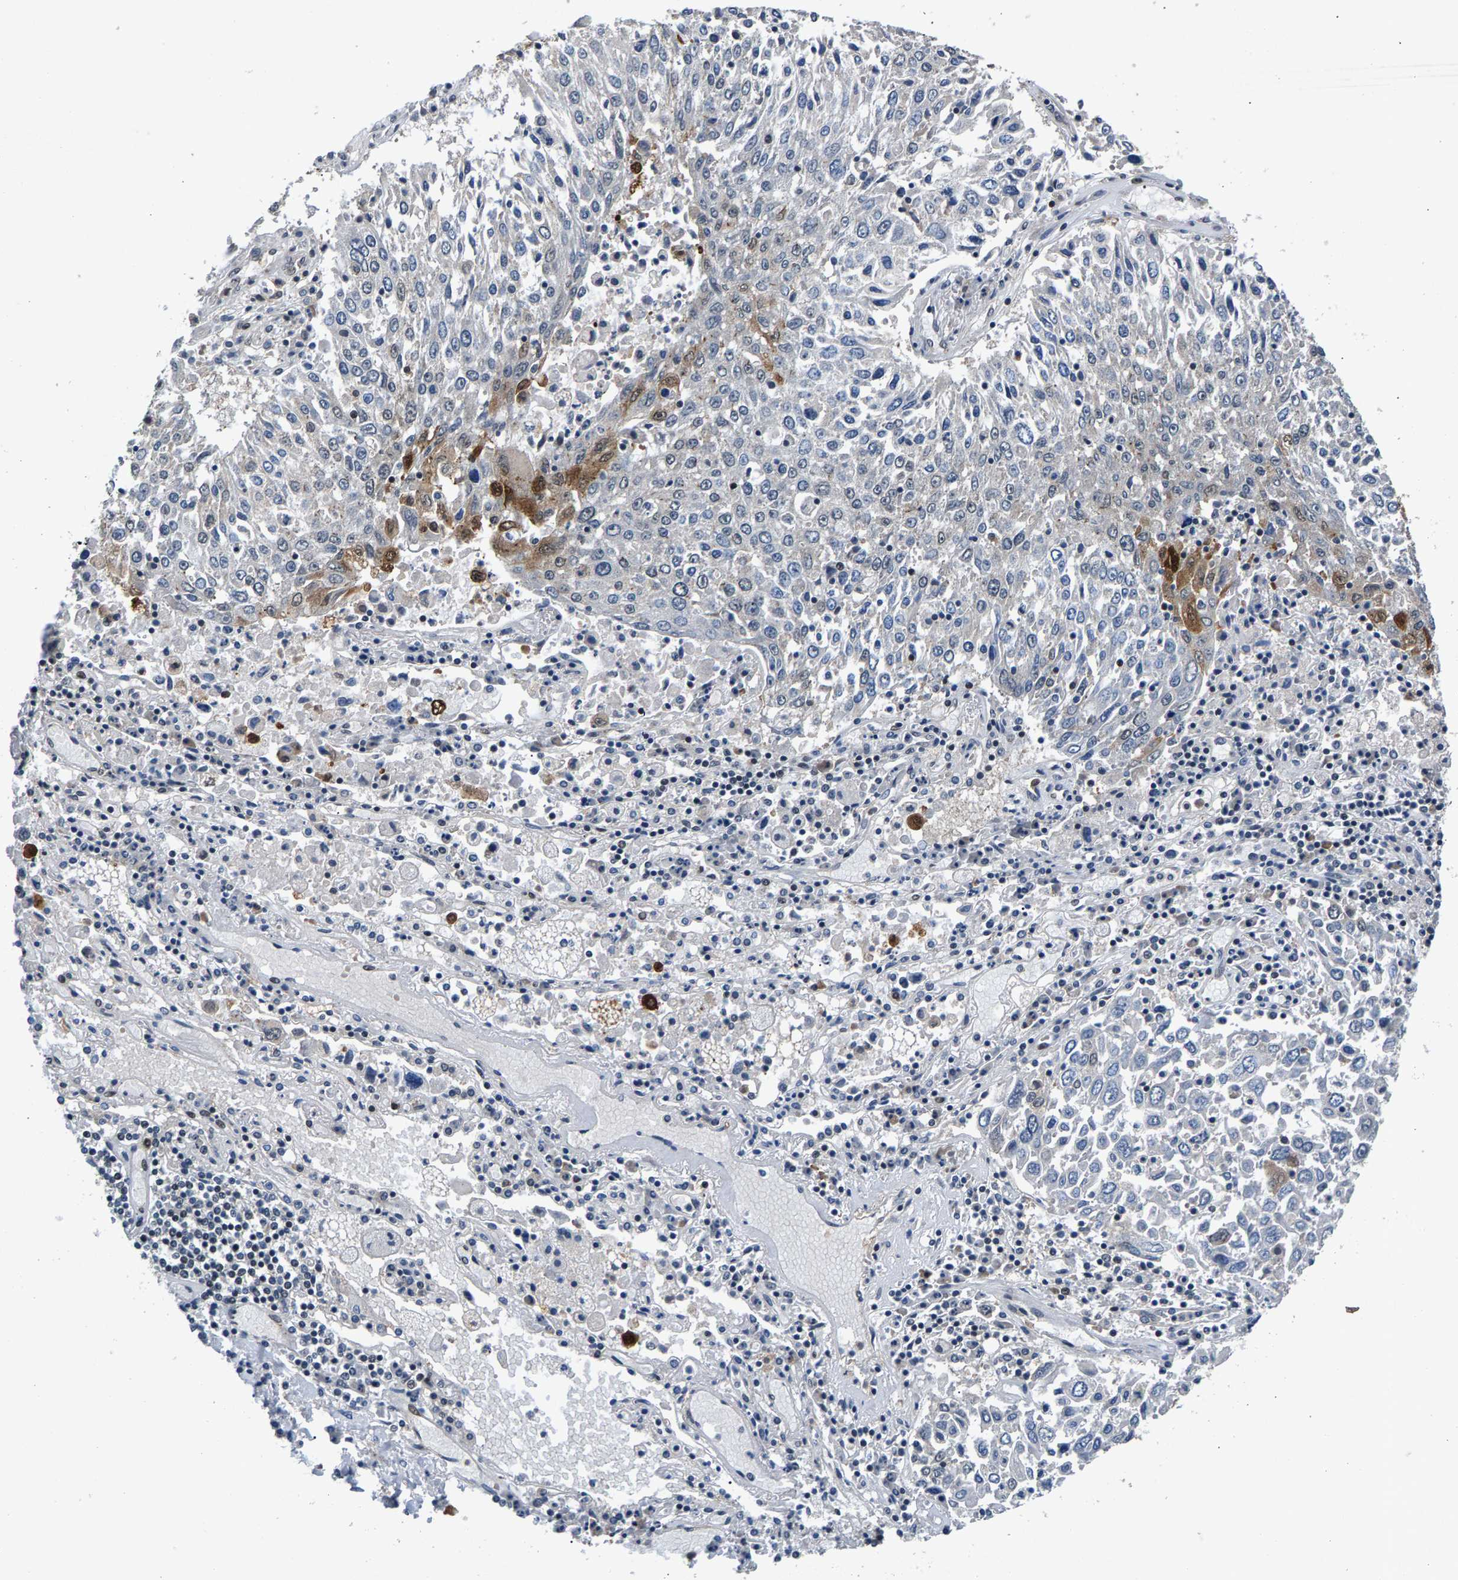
{"staining": {"intensity": "strong", "quantity": "<25%", "location": "cytoplasmic/membranous,nuclear"}, "tissue": "lung cancer", "cell_type": "Tumor cells", "image_type": "cancer", "snomed": [{"axis": "morphology", "description": "Squamous cell carcinoma, NOS"}, {"axis": "topography", "description": "Lung"}], "caption": "Immunohistochemical staining of squamous cell carcinoma (lung) shows medium levels of strong cytoplasmic/membranous and nuclear staining in approximately <25% of tumor cells.", "gene": "RBM33", "patient": {"sex": "male", "age": 65}}